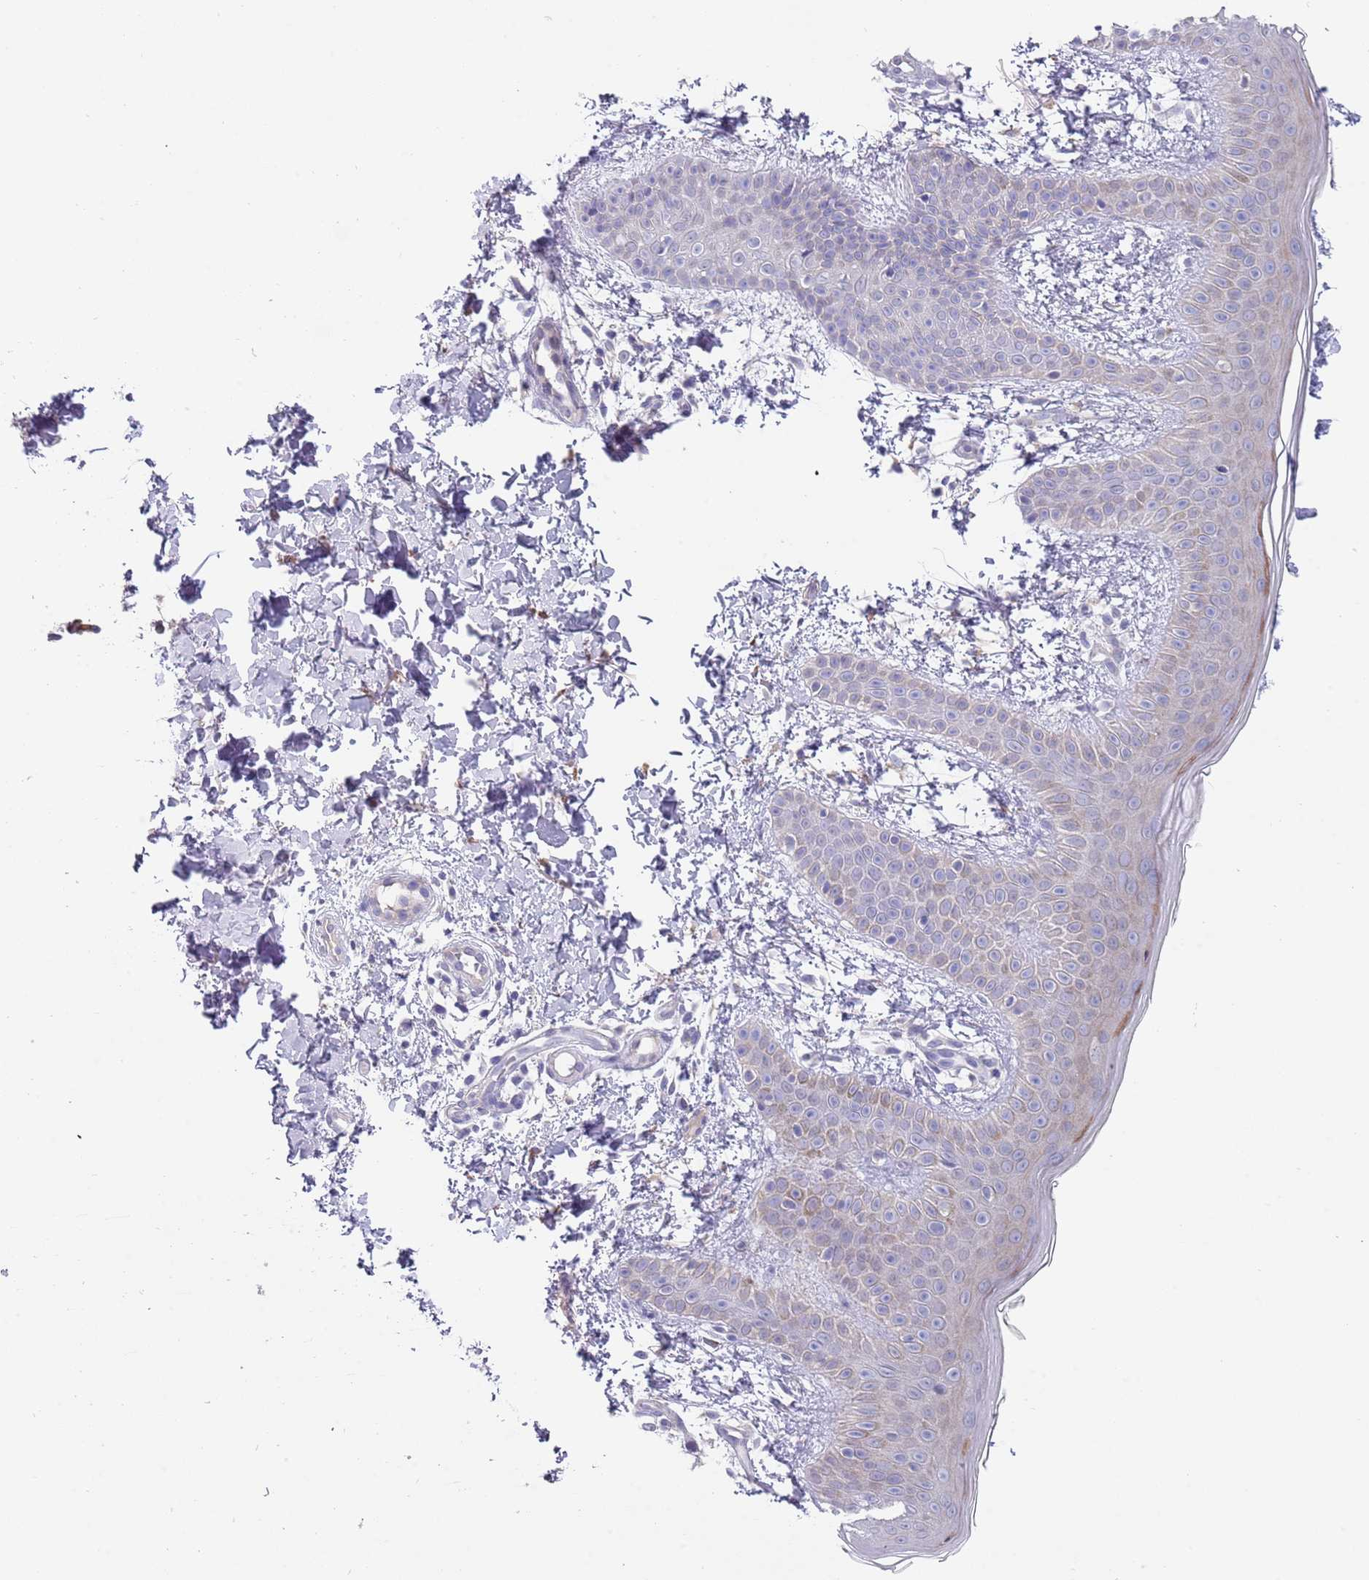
{"staining": {"intensity": "negative", "quantity": "none", "location": "none"}, "tissue": "skin", "cell_type": "Fibroblasts", "image_type": "normal", "snomed": [{"axis": "morphology", "description": "Normal tissue, NOS"}, {"axis": "topography", "description": "Skin"}], "caption": "This image is of unremarkable skin stained with immunohistochemistry to label a protein in brown with the nuclei are counter-stained blue. There is no staining in fibroblasts.", "gene": "TNRC6C", "patient": {"sex": "male", "age": 36}}